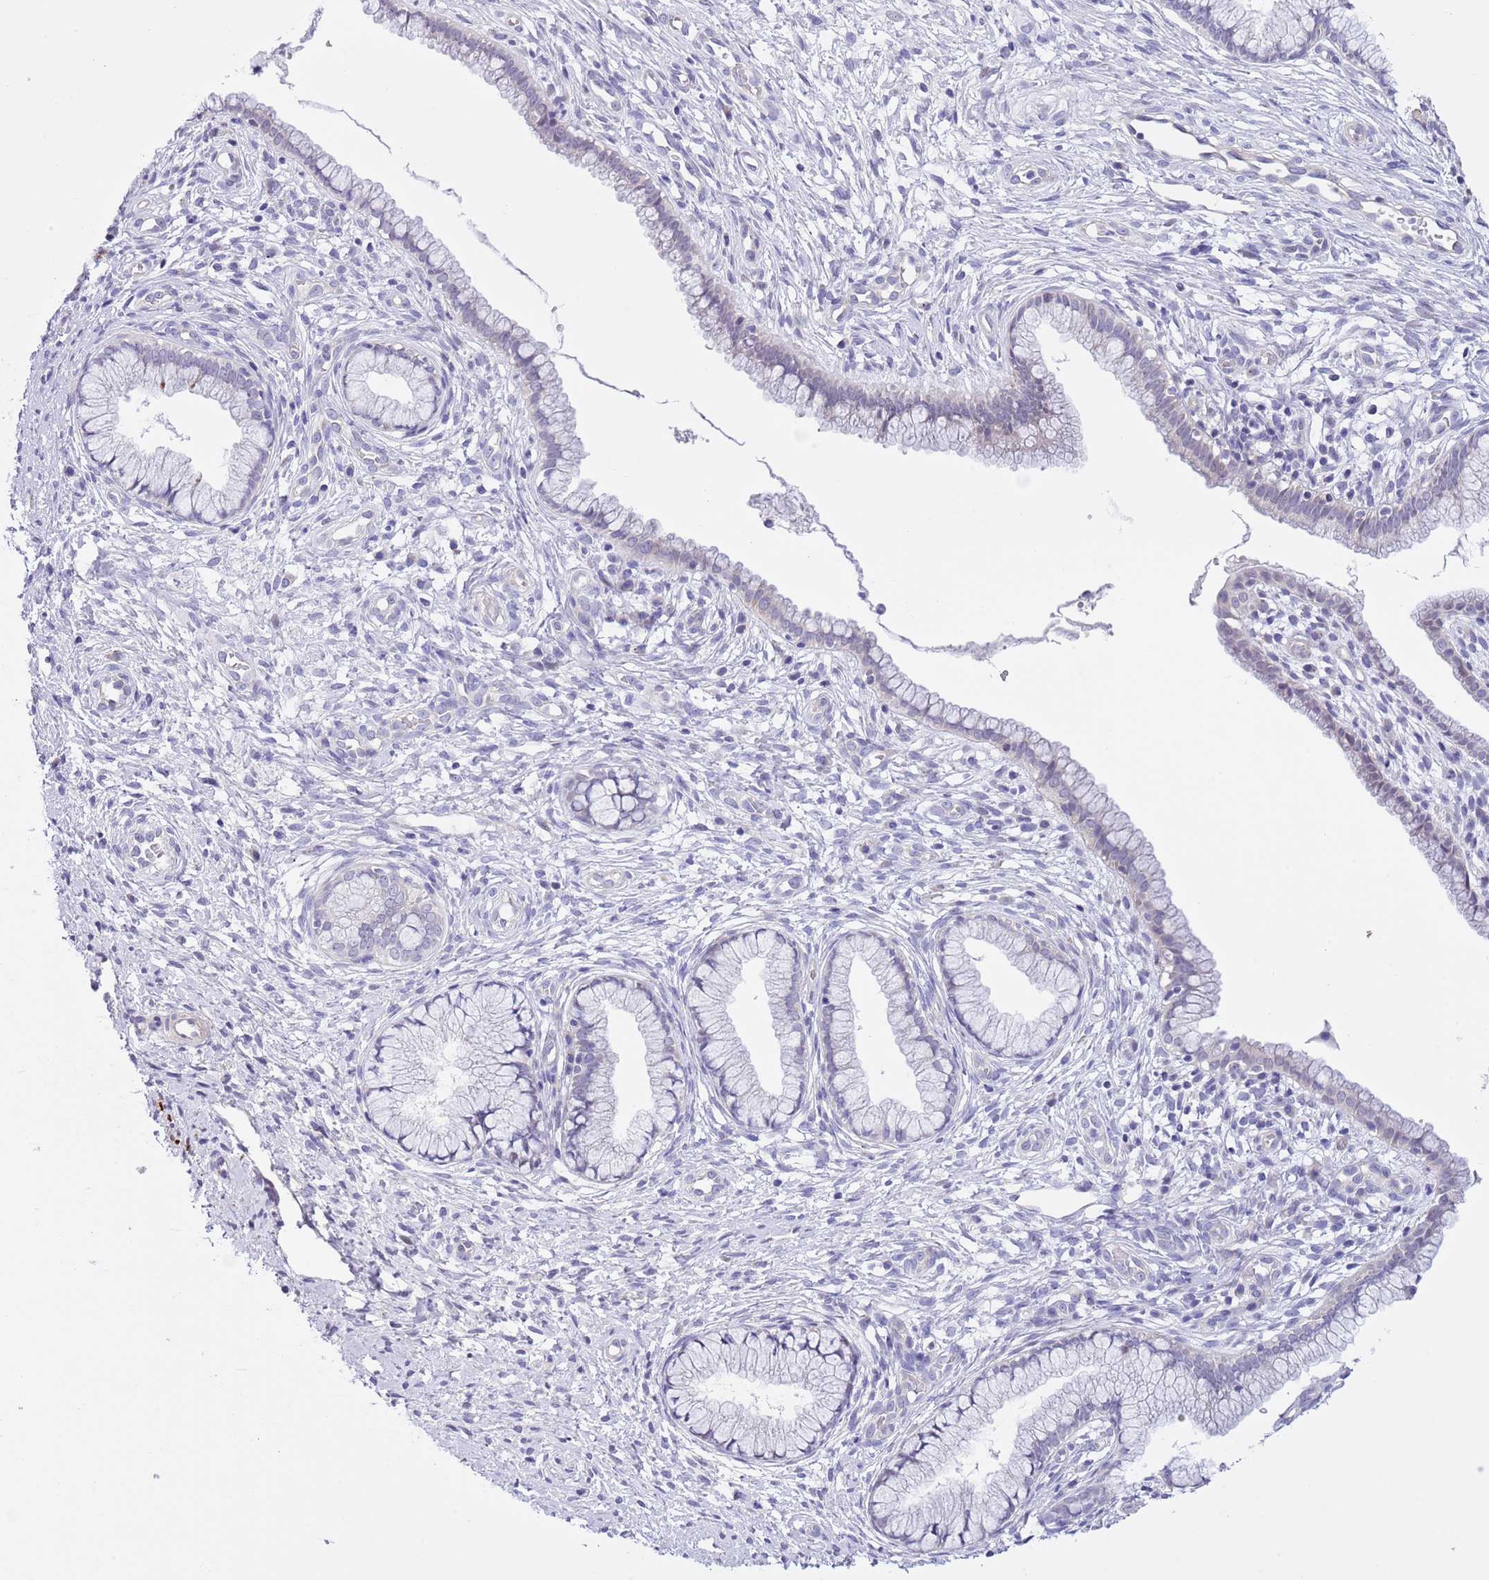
{"staining": {"intensity": "negative", "quantity": "none", "location": "none"}, "tissue": "cervix", "cell_type": "Glandular cells", "image_type": "normal", "snomed": [{"axis": "morphology", "description": "Normal tissue, NOS"}, {"axis": "topography", "description": "Cervix"}], "caption": "Cervix was stained to show a protein in brown. There is no significant positivity in glandular cells. The staining is performed using DAB brown chromogen with nuclei counter-stained in using hematoxylin.", "gene": "NET1", "patient": {"sex": "female", "age": 36}}